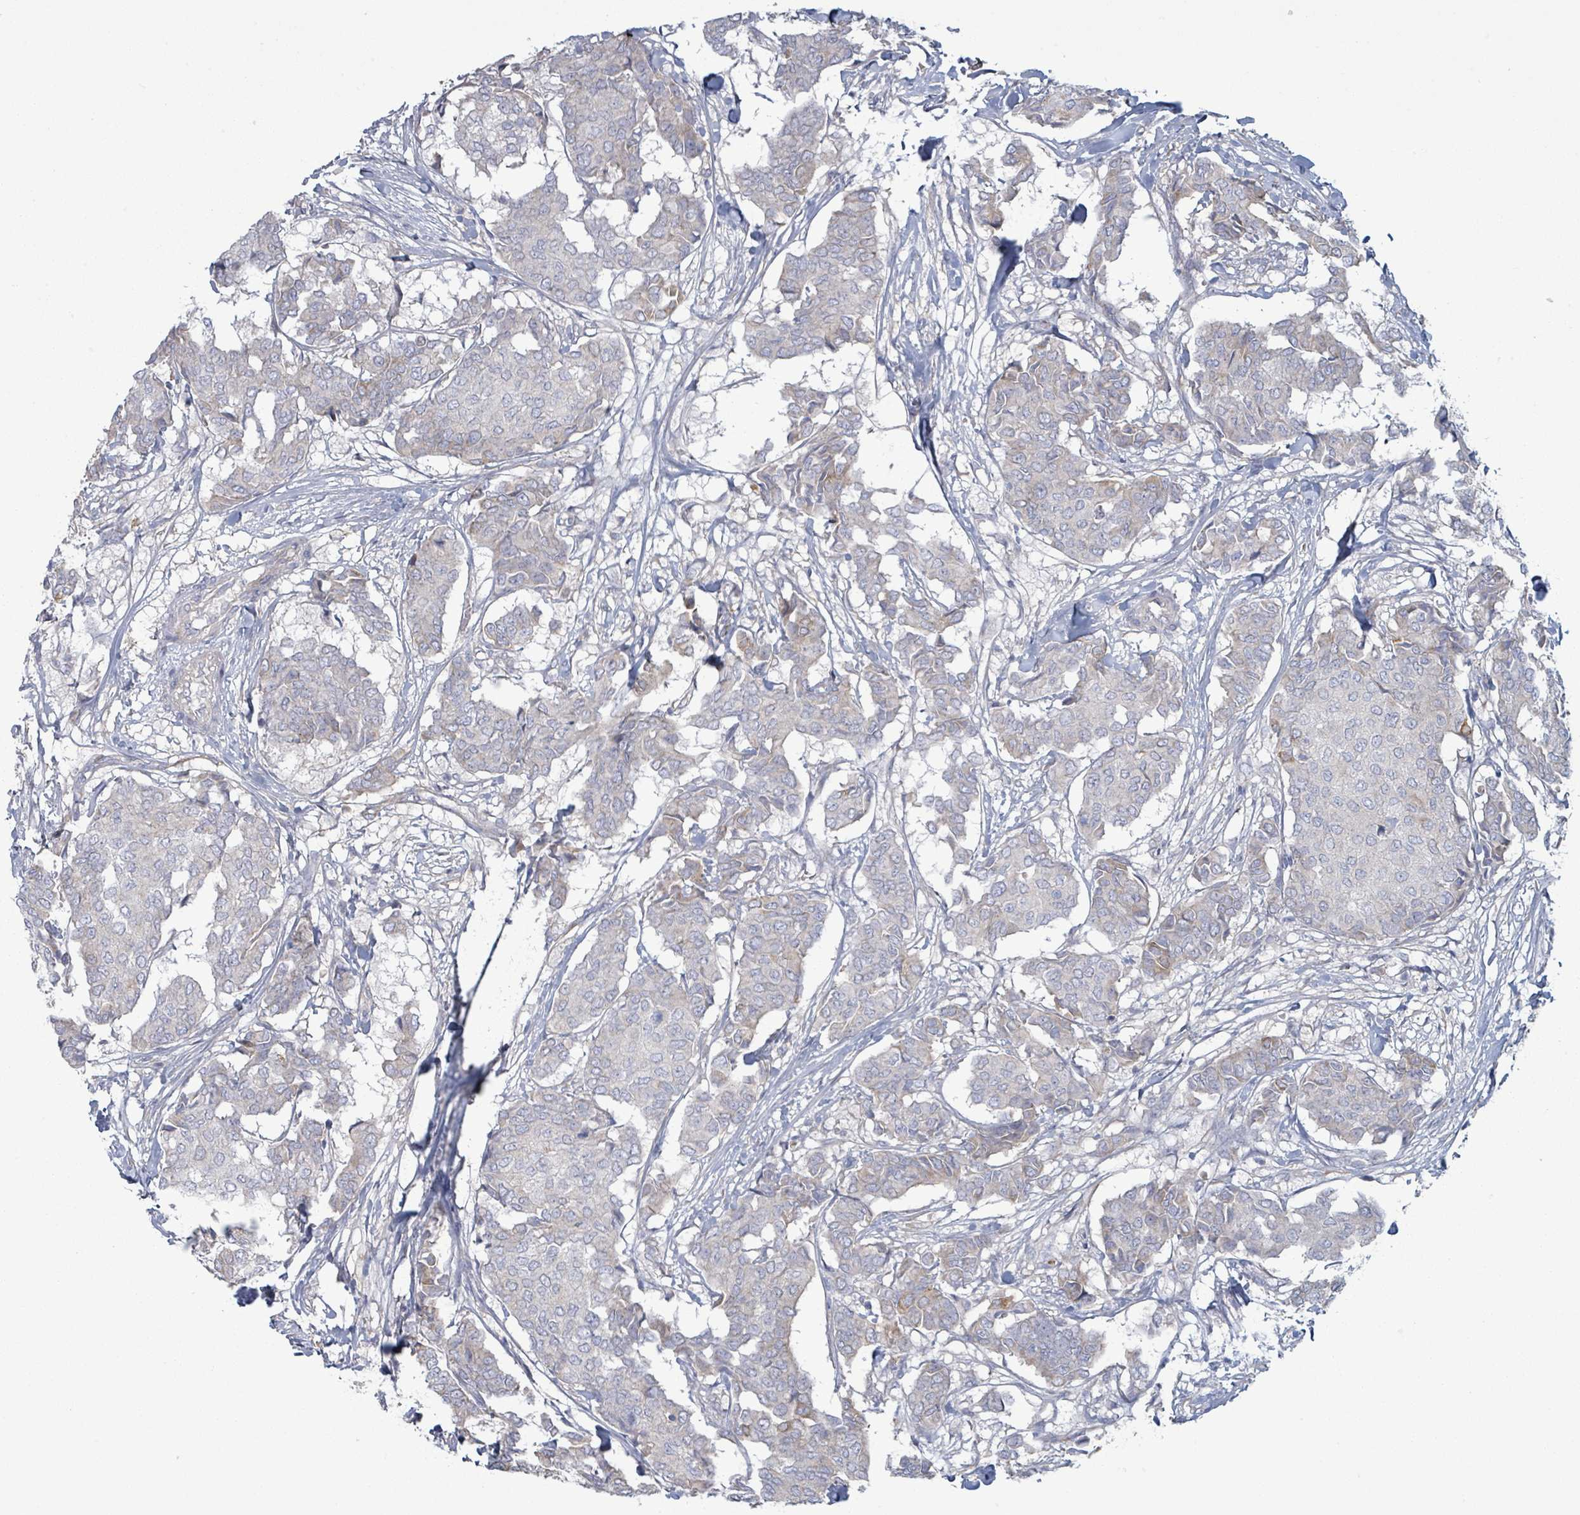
{"staining": {"intensity": "negative", "quantity": "none", "location": "none"}, "tissue": "breast cancer", "cell_type": "Tumor cells", "image_type": "cancer", "snomed": [{"axis": "morphology", "description": "Duct carcinoma"}, {"axis": "topography", "description": "Breast"}], "caption": "DAB immunohistochemical staining of human breast cancer (infiltrating ductal carcinoma) reveals no significant positivity in tumor cells.", "gene": "COL13A1", "patient": {"sex": "female", "age": 75}}